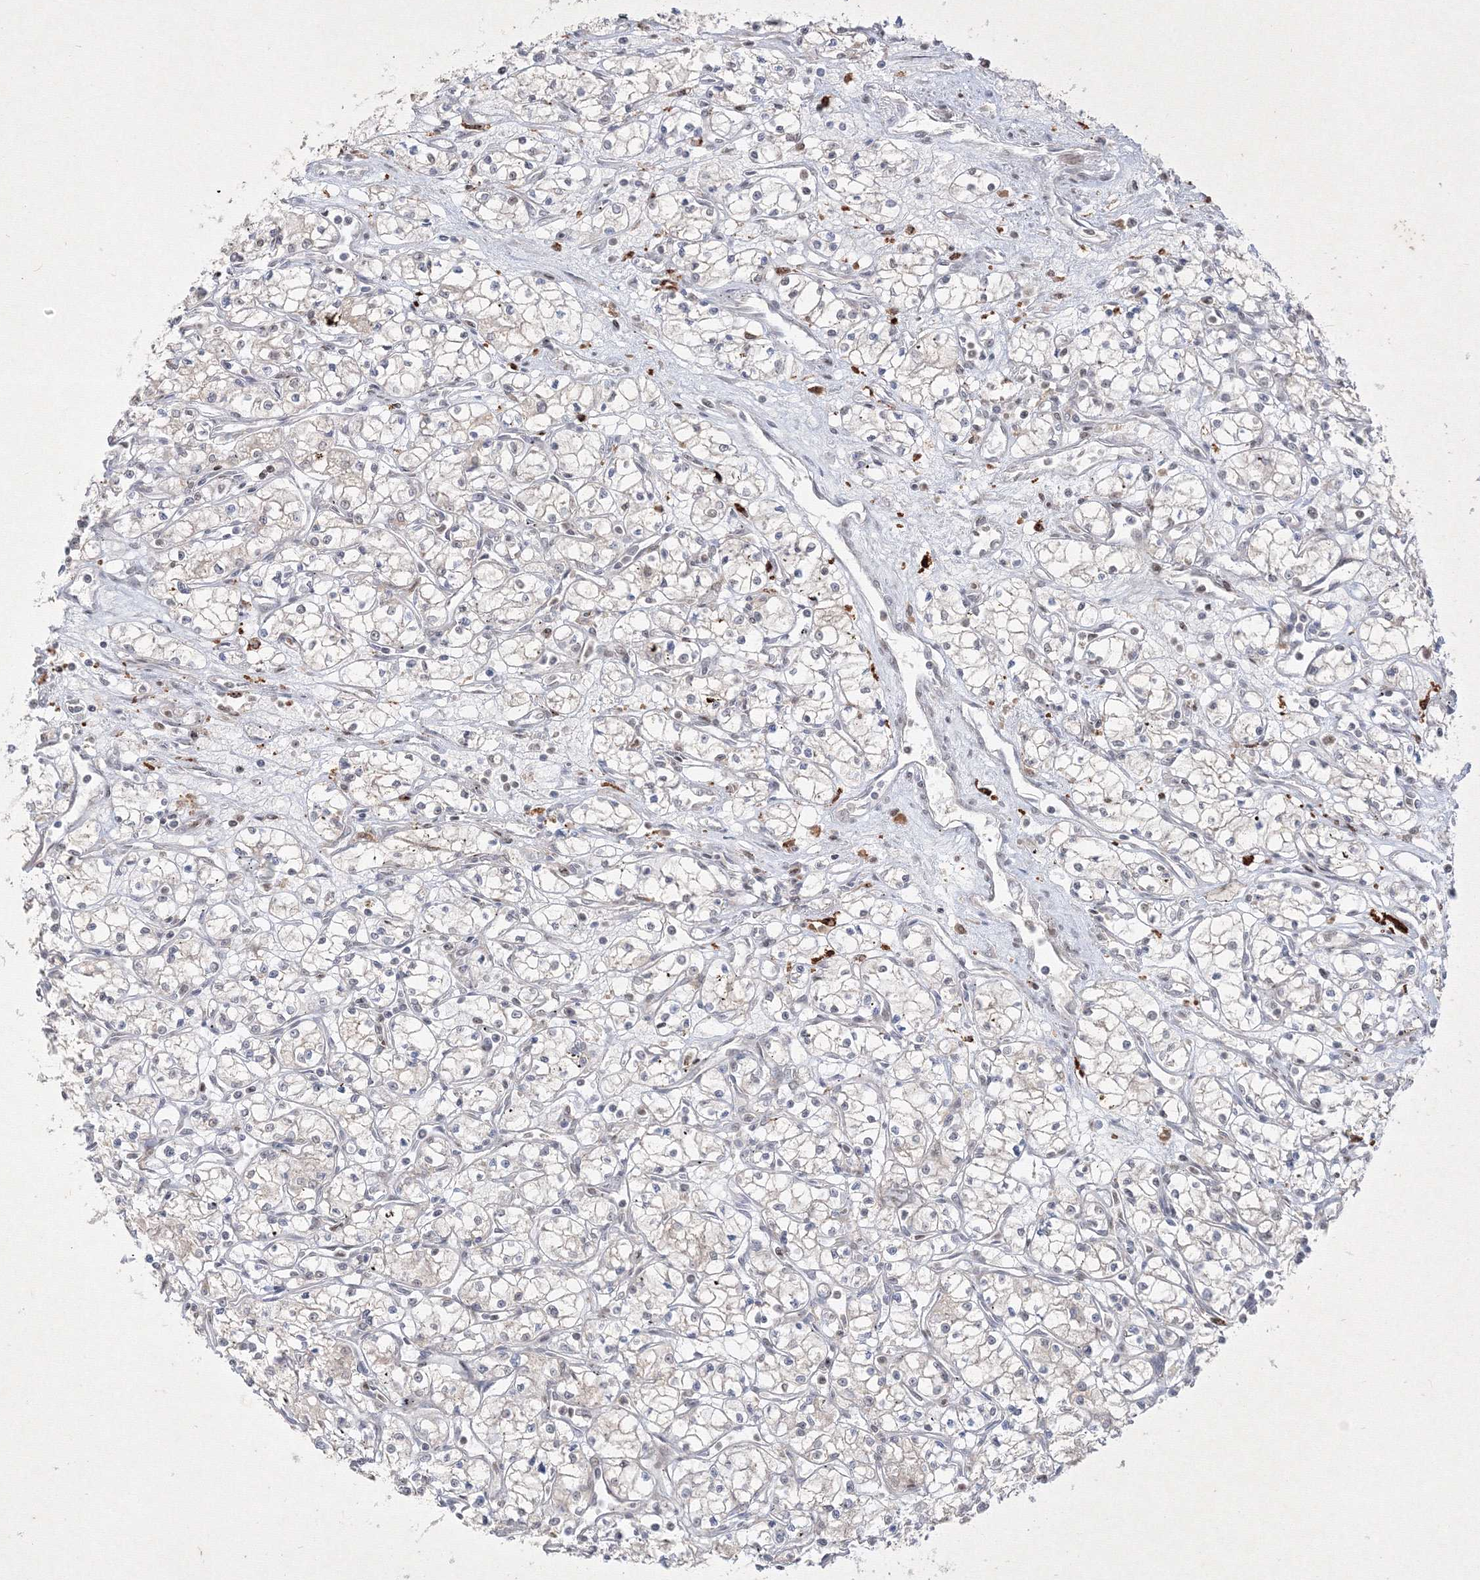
{"staining": {"intensity": "negative", "quantity": "none", "location": "none"}, "tissue": "renal cancer", "cell_type": "Tumor cells", "image_type": "cancer", "snomed": [{"axis": "morphology", "description": "Adenocarcinoma, NOS"}, {"axis": "topography", "description": "Kidney"}], "caption": "Immunohistochemistry of human renal cancer (adenocarcinoma) shows no positivity in tumor cells.", "gene": "TAB1", "patient": {"sex": "male", "age": 59}}